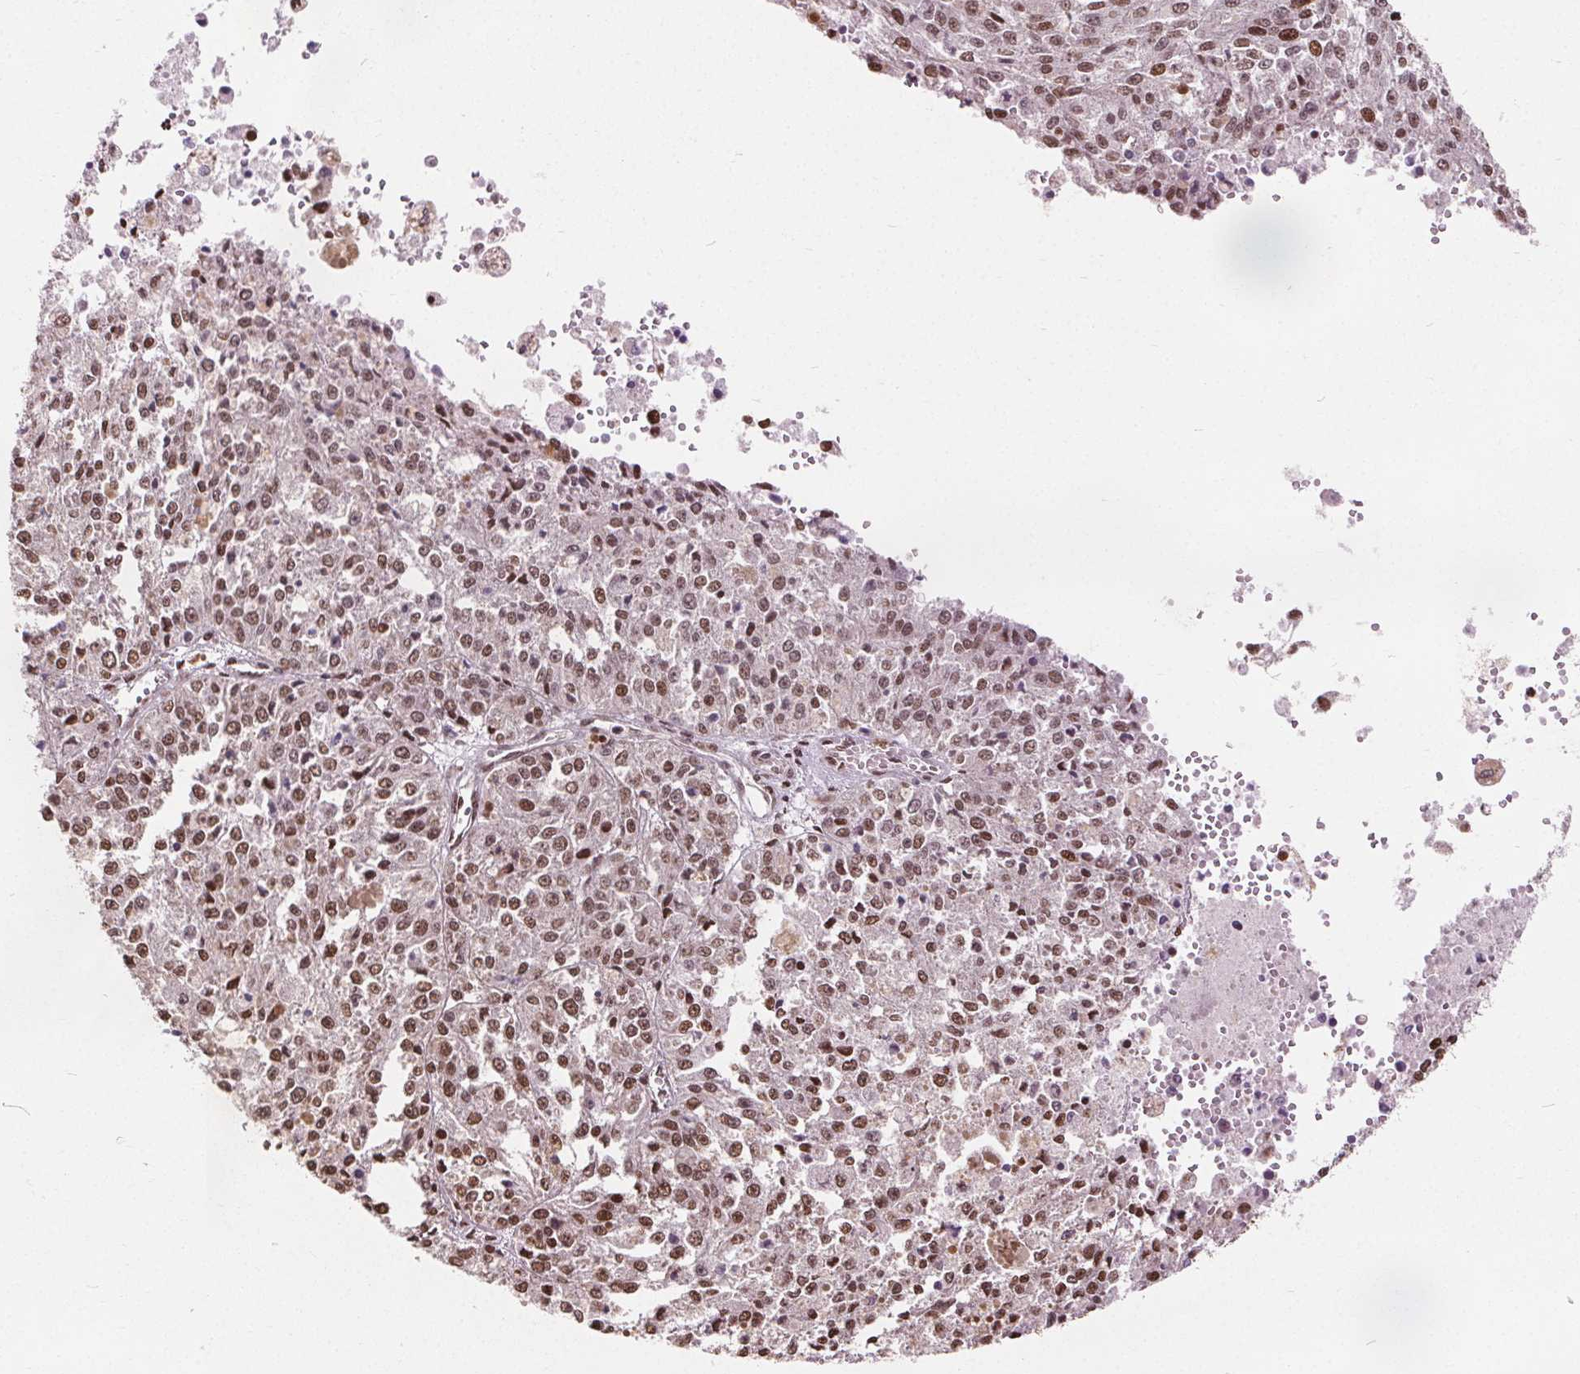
{"staining": {"intensity": "moderate", "quantity": ">75%", "location": "nuclear"}, "tissue": "melanoma", "cell_type": "Tumor cells", "image_type": "cancer", "snomed": [{"axis": "morphology", "description": "Malignant melanoma, Metastatic site"}, {"axis": "topography", "description": "Lymph node"}], "caption": "Immunohistochemical staining of melanoma reveals moderate nuclear protein positivity in approximately >75% of tumor cells. (DAB (3,3'-diaminobenzidine) = brown stain, brightfield microscopy at high magnification).", "gene": "ISLR2", "patient": {"sex": "female", "age": 64}}